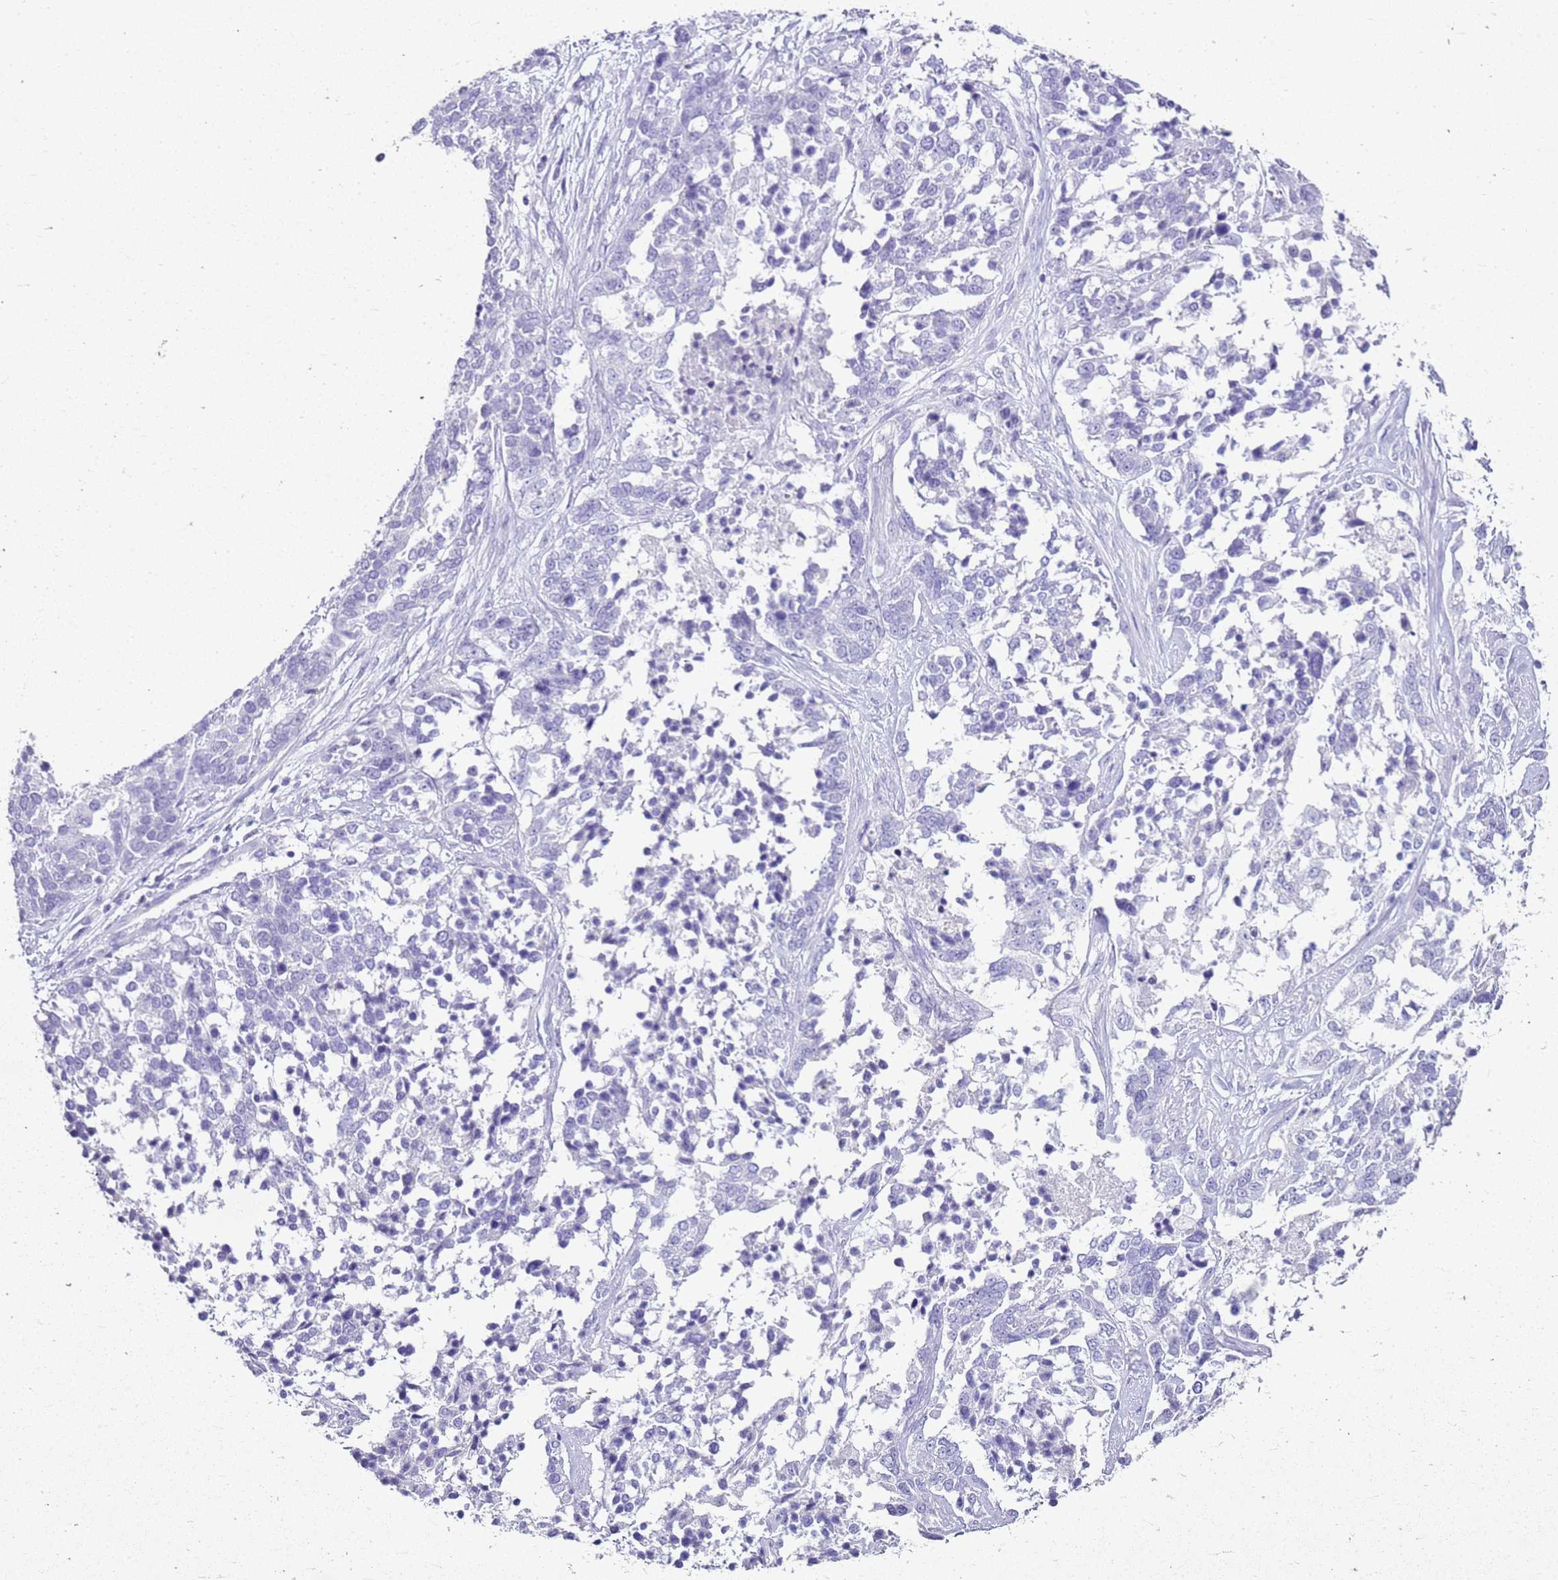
{"staining": {"intensity": "negative", "quantity": "none", "location": "none"}, "tissue": "ovarian cancer", "cell_type": "Tumor cells", "image_type": "cancer", "snomed": [{"axis": "morphology", "description": "Cystadenocarcinoma, serous, NOS"}, {"axis": "topography", "description": "Ovary"}], "caption": "A high-resolution micrograph shows immunohistochemistry (IHC) staining of ovarian serous cystadenocarcinoma, which reveals no significant staining in tumor cells.", "gene": "CA8", "patient": {"sex": "female", "age": 44}}